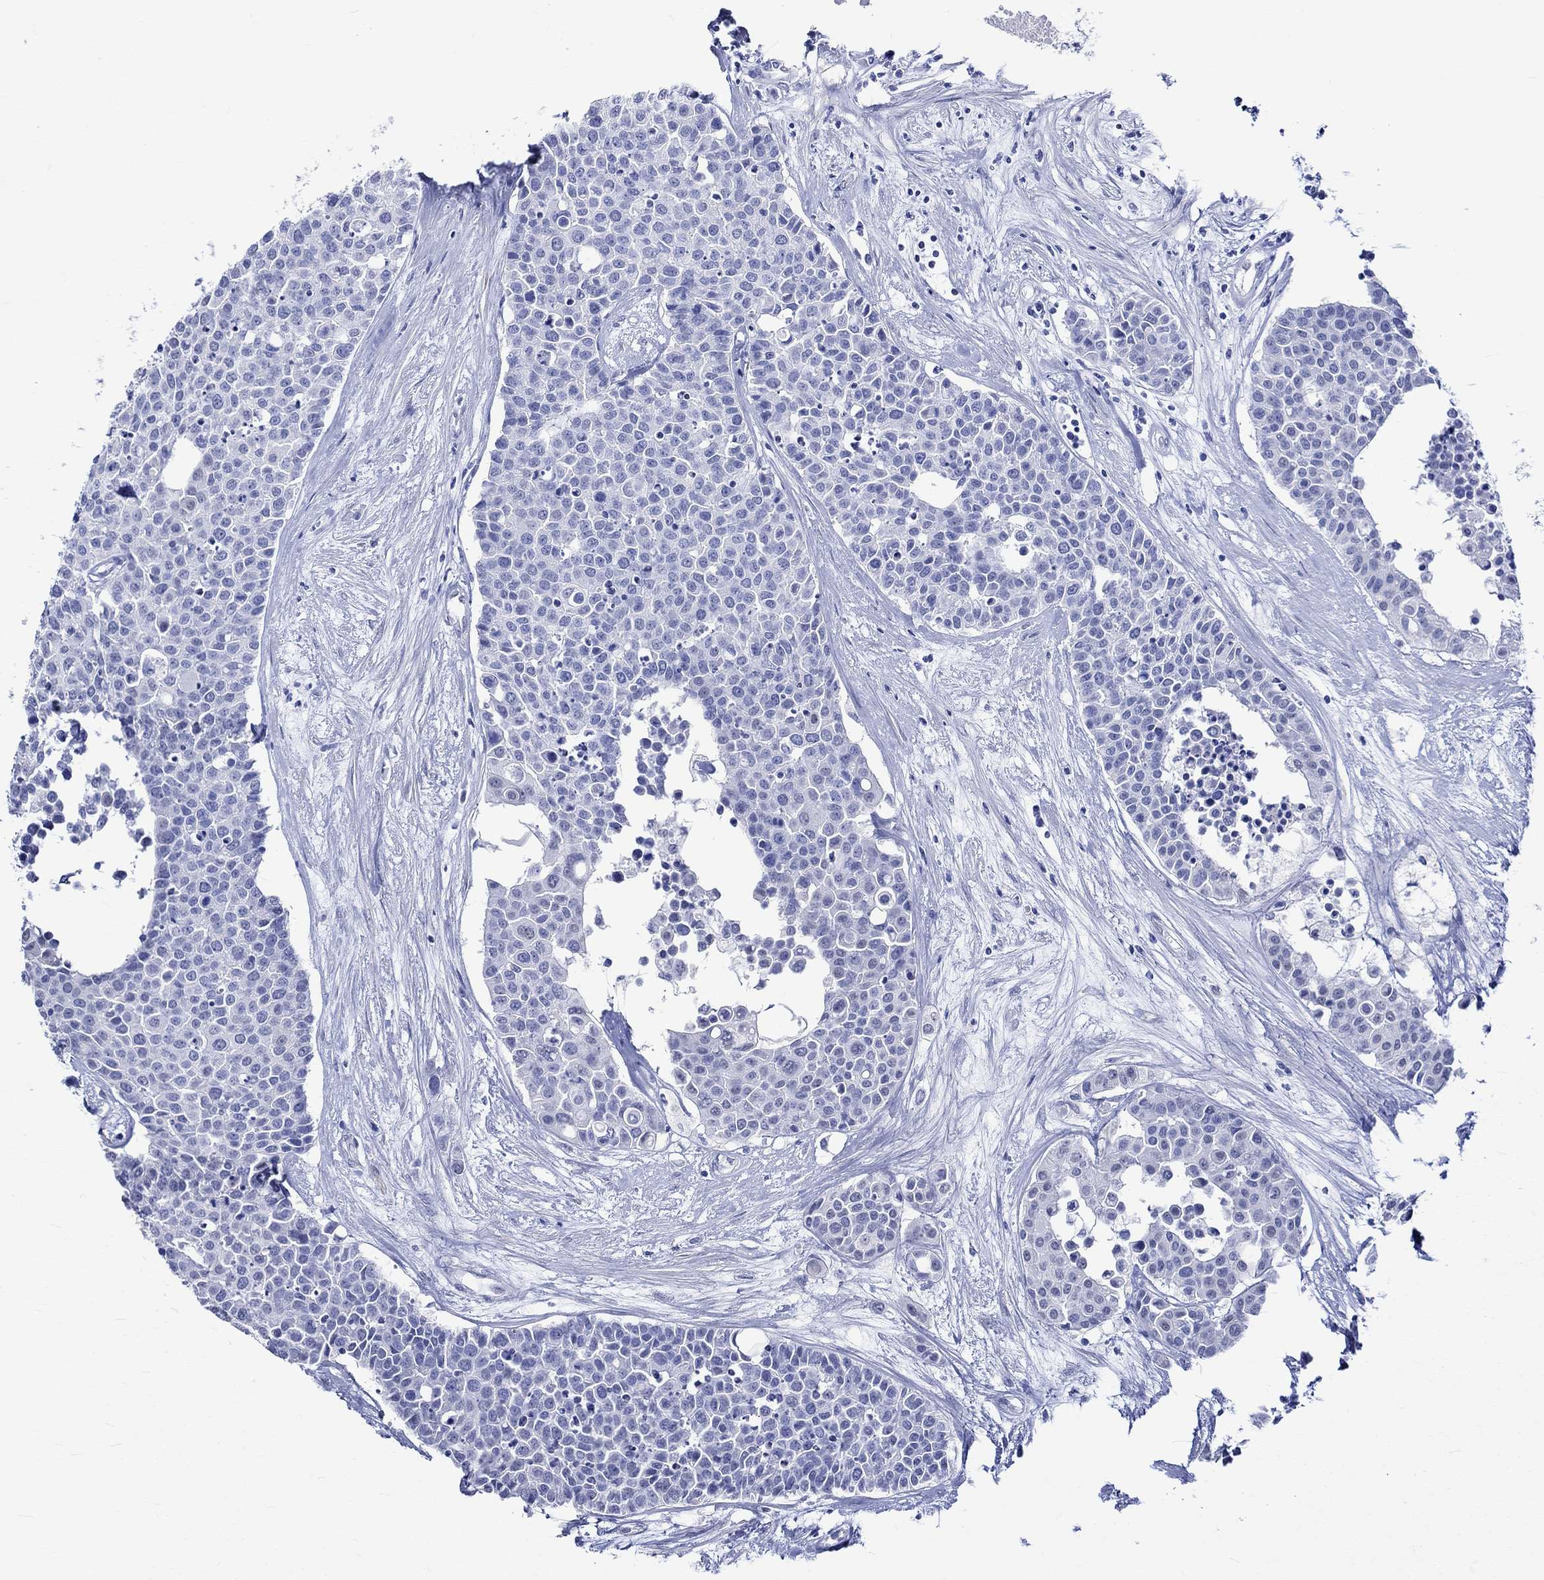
{"staining": {"intensity": "negative", "quantity": "none", "location": "none"}, "tissue": "carcinoid", "cell_type": "Tumor cells", "image_type": "cancer", "snomed": [{"axis": "morphology", "description": "Carcinoid, malignant, NOS"}, {"axis": "topography", "description": "Colon"}], "caption": "Immunohistochemistry of carcinoid demonstrates no positivity in tumor cells.", "gene": "CRYAB", "patient": {"sex": "male", "age": 81}}